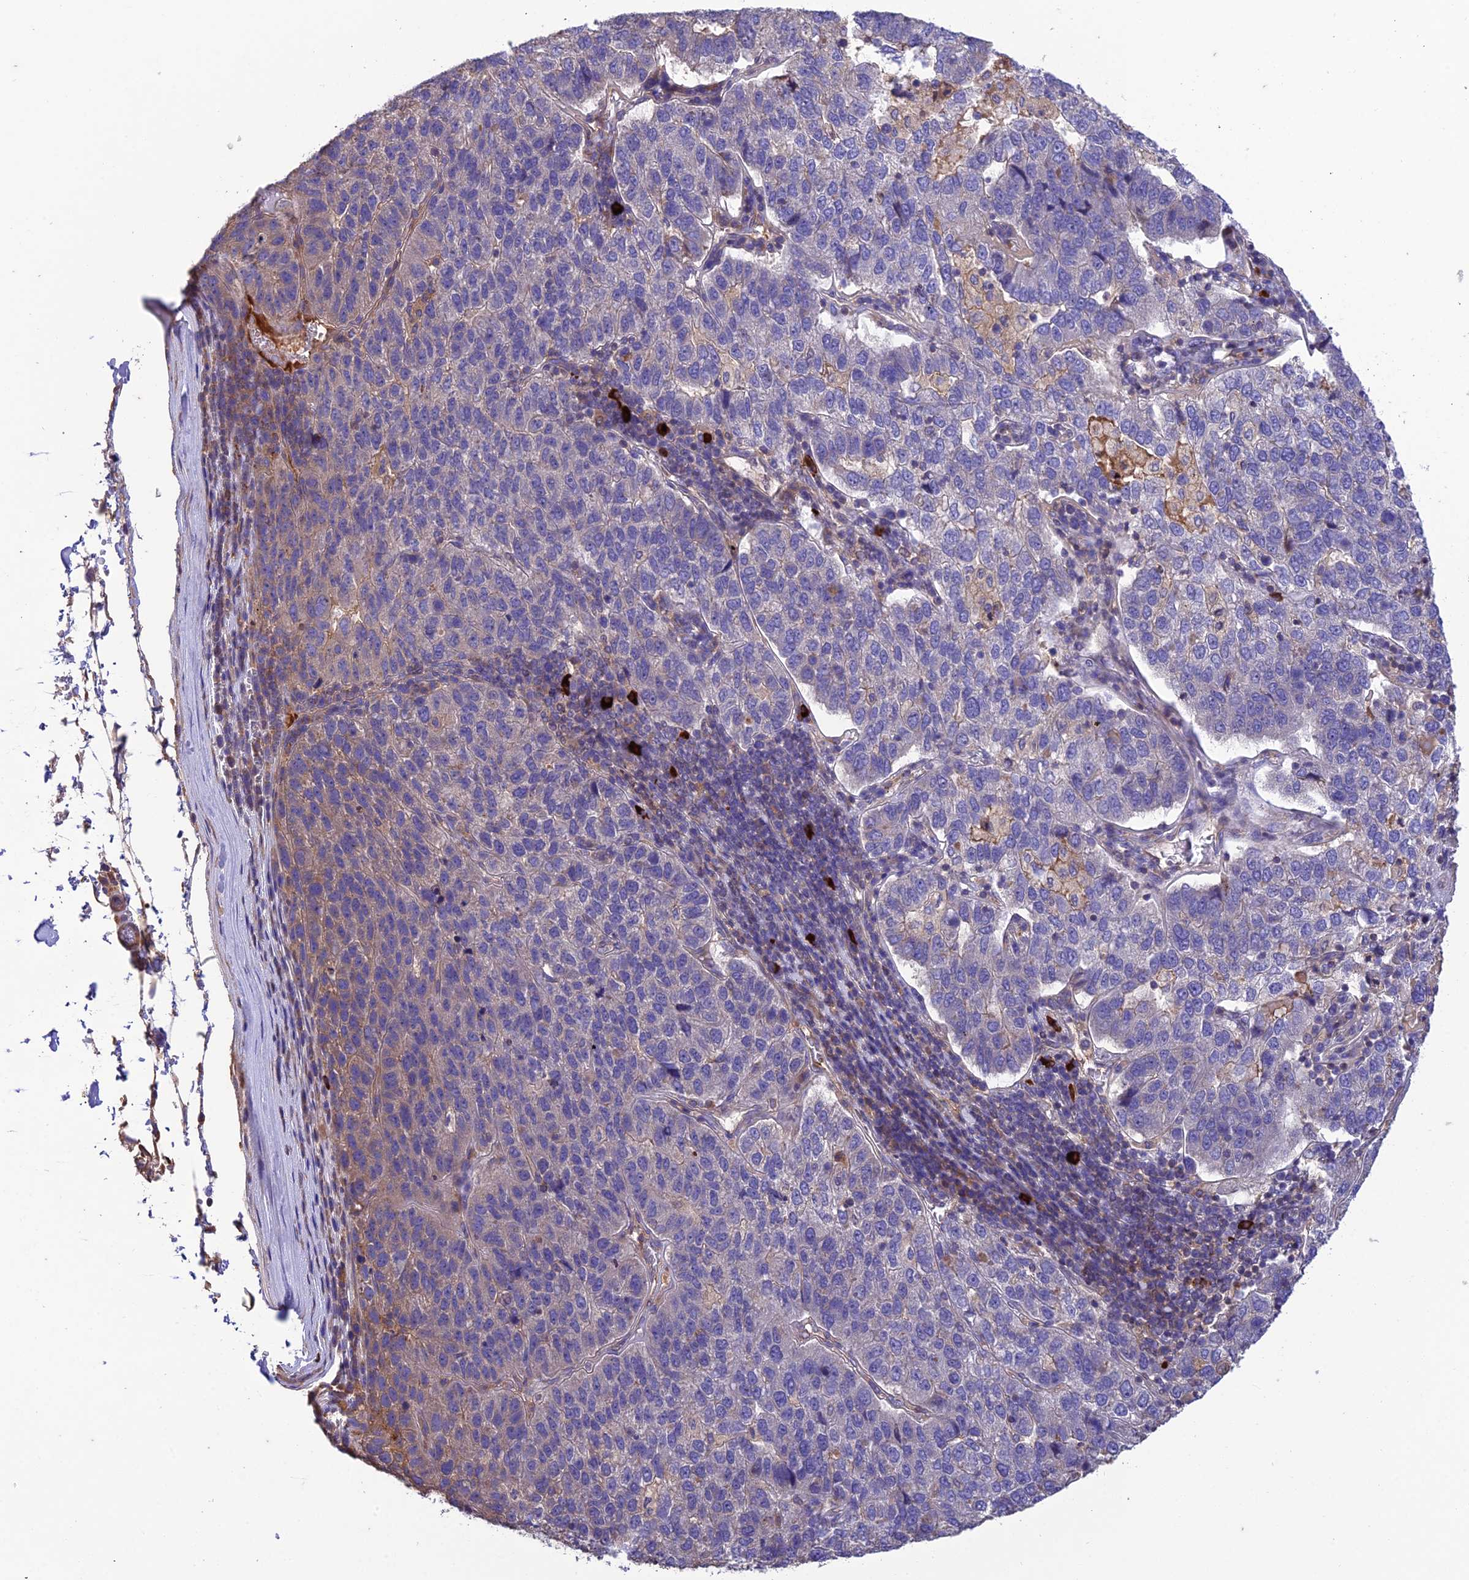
{"staining": {"intensity": "weak", "quantity": "<25%", "location": "cytoplasmic/membranous"}, "tissue": "pancreatic cancer", "cell_type": "Tumor cells", "image_type": "cancer", "snomed": [{"axis": "morphology", "description": "Adenocarcinoma, NOS"}, {"axis": "topography", "description": "Pancreas"}], "caption": "Immunohistochemical staining of pancreatic cancer (adenocarcinoma) displays no significant staining in tumor cells. The staining was performed using DAB (3,3'-diaminobenzidine) to visualize the protein expression in brown, while the nuclei were stained in blue with hematoxylin (Magnification: 20x).", "gene": "MIOS", "patient": {"sex": "female", "age": 61}}